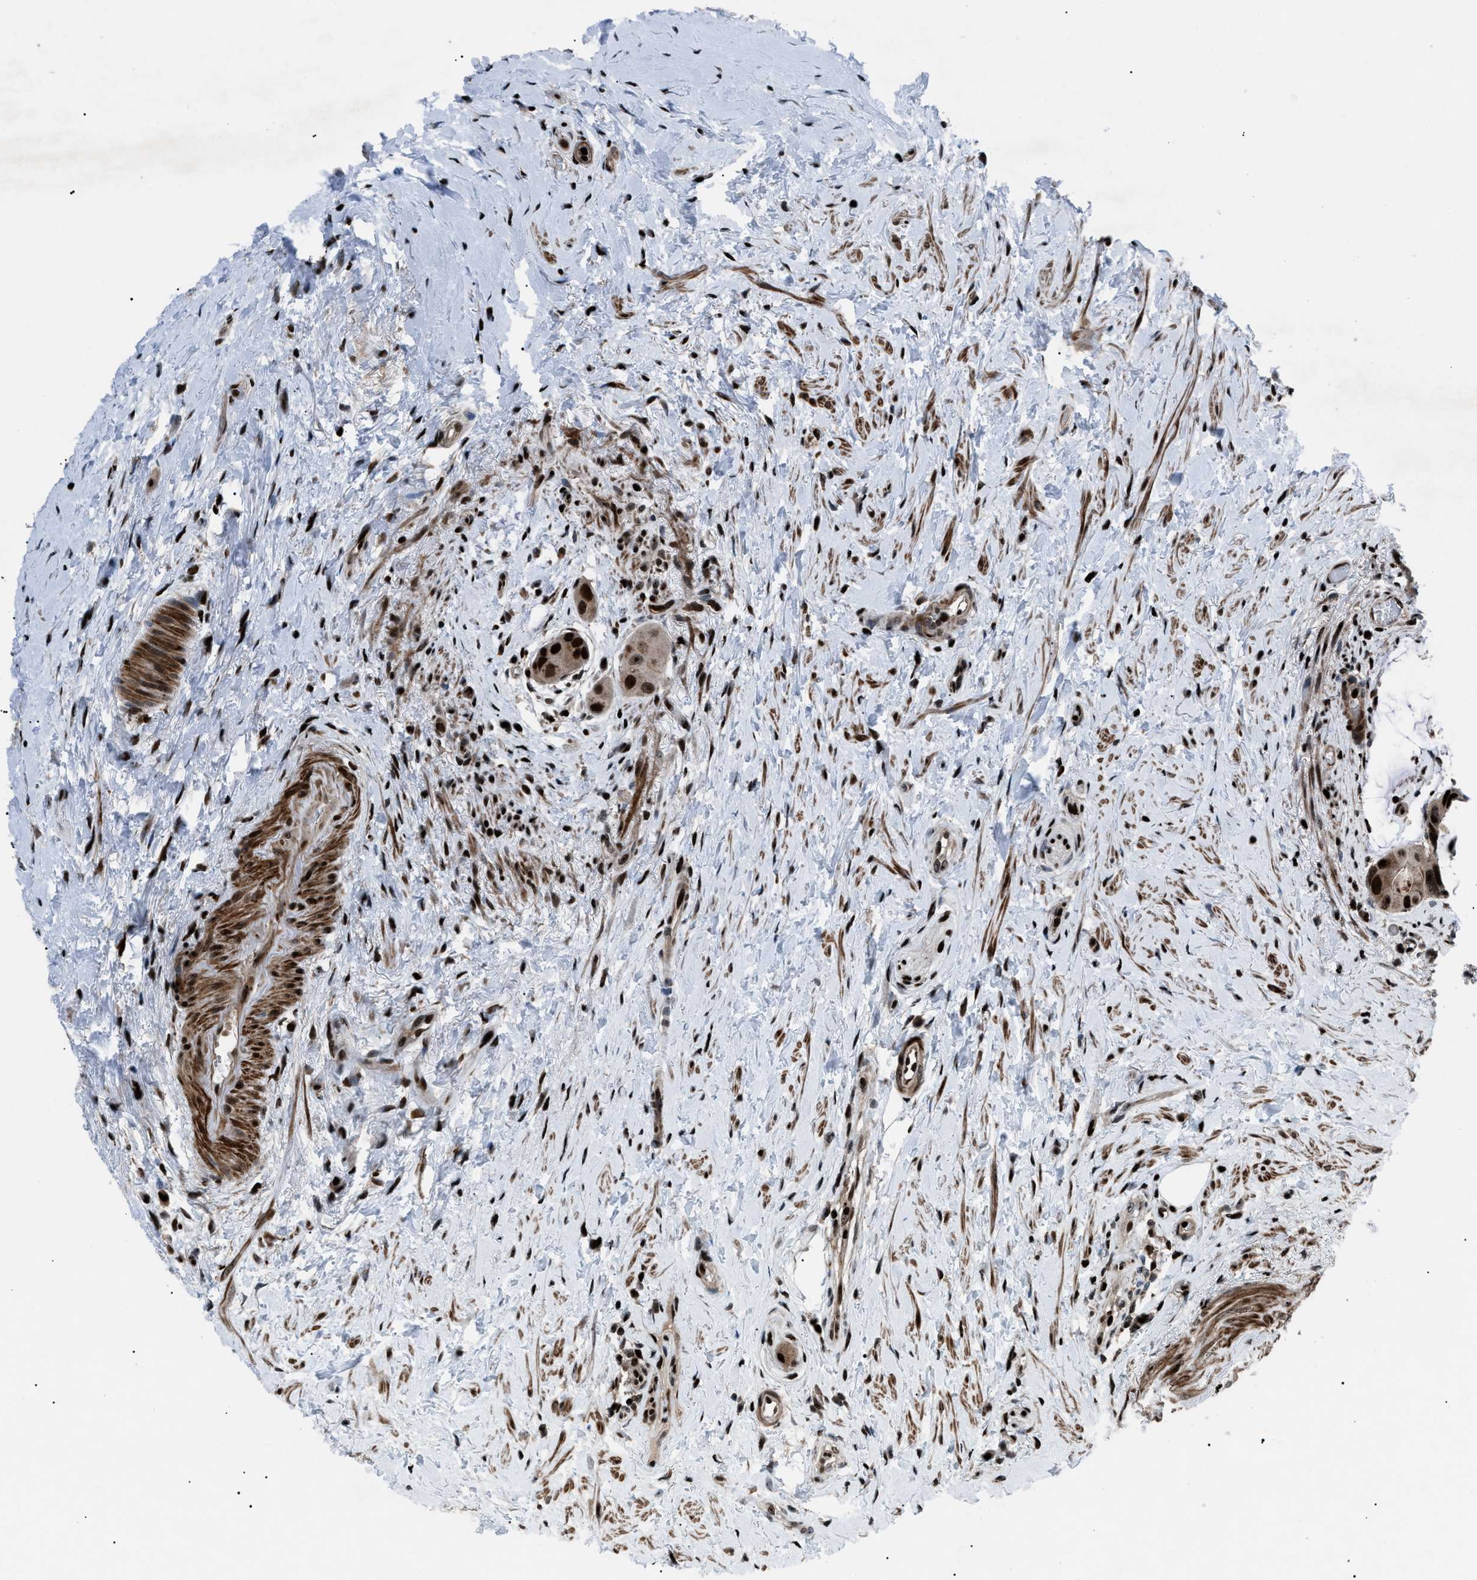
{"staining": {"intensity": "strong", "quantity": ">75%", "location": "nuclear"}, "tissue": "colorectal cancer", "cell_type": "Tumor cells", "image_type": "cancer", "snomed": [{"axis": "morphology", "description": "Adenocarcinoma, NOS"}, {"axis": "topography", "description": "Rectum"}], "caption": "Protein expression analysis of human colorectal adenocarcinoma reveals strong nuclear staining in about >75% of tumor cells.", "gene": "PRKX", "patient": {"sex": "male", "age": 51}}